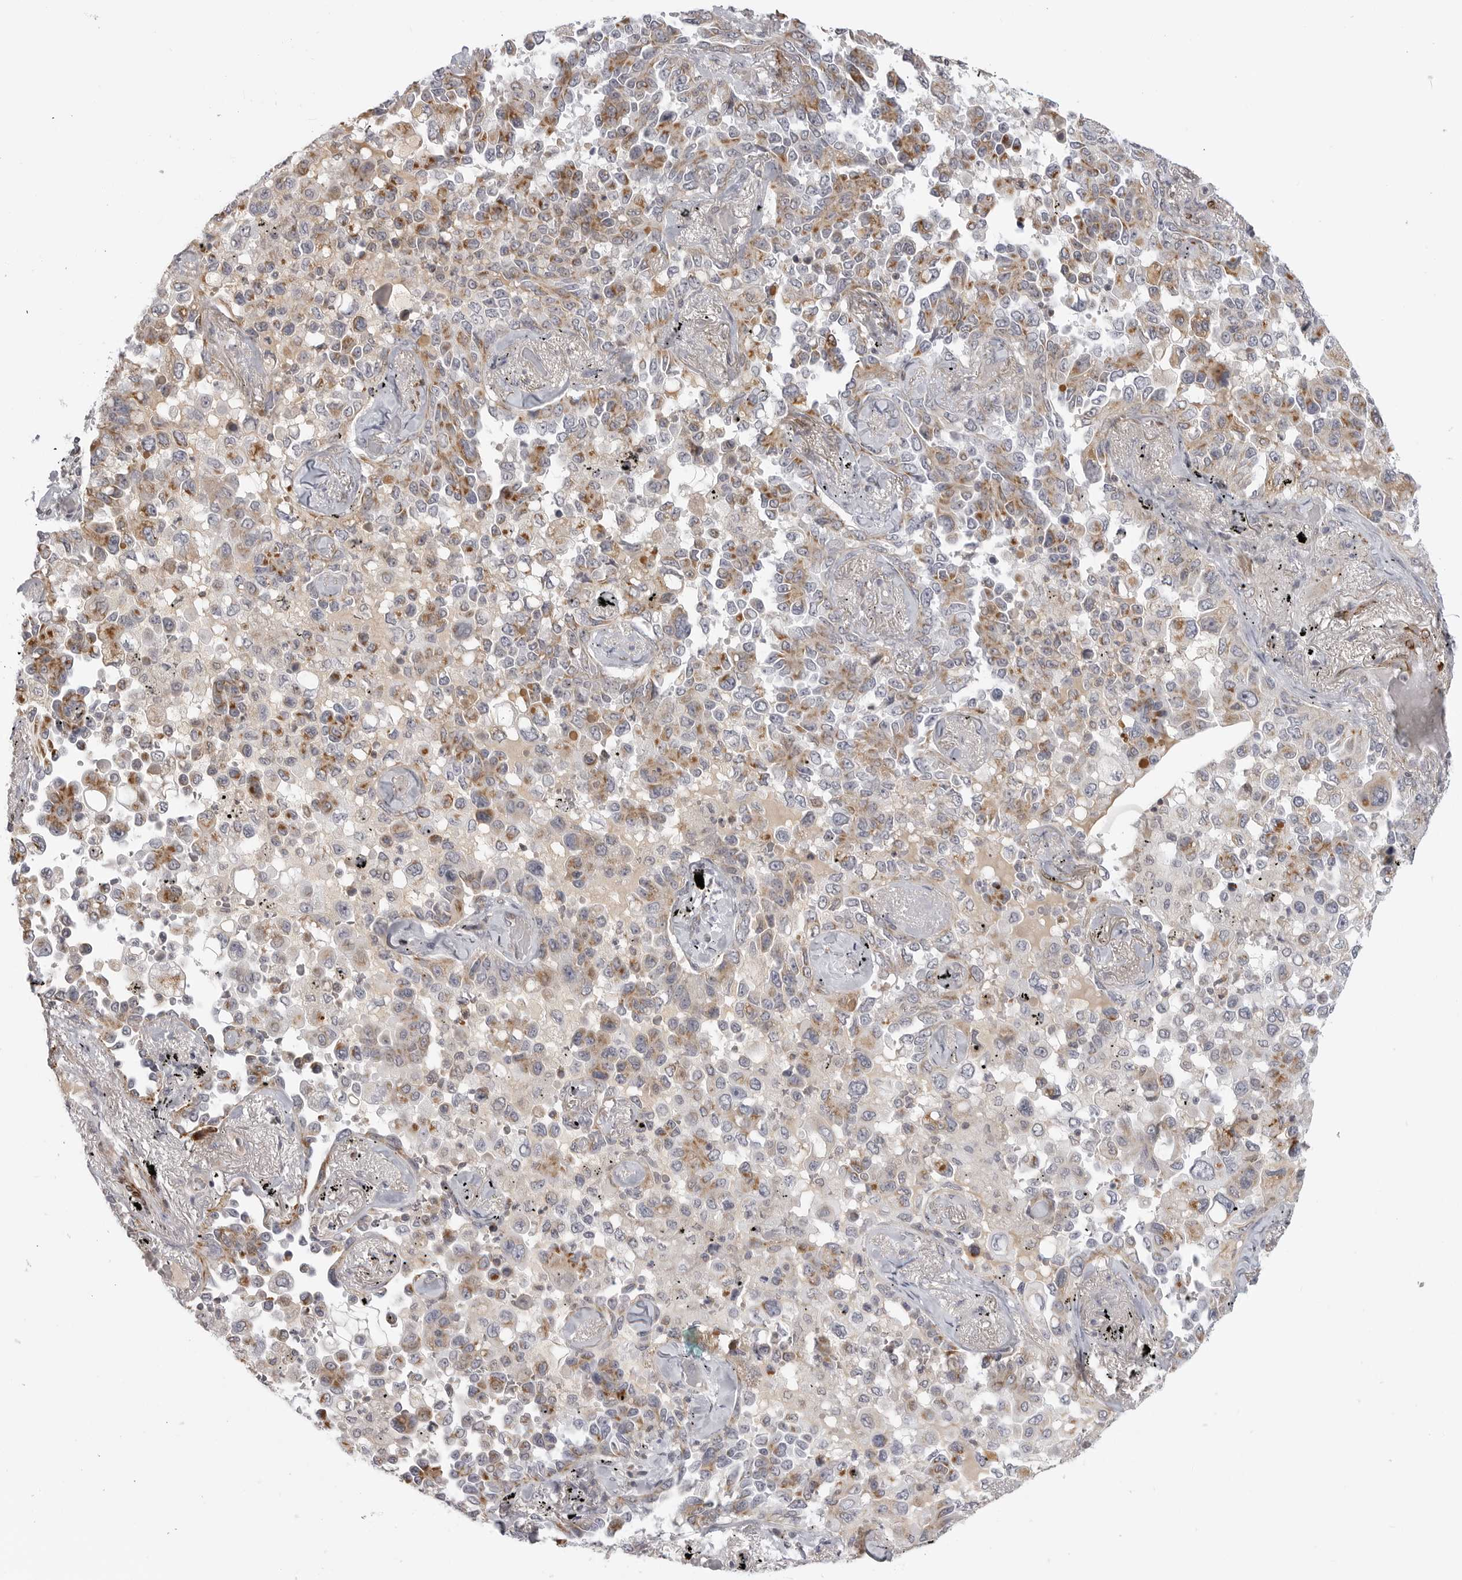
{"staining": {"intensity": "moderate", "quantity": "25%-75%", "location": "cytoplasmic/membranous"}, "tissue": "lung cancer", "cell_type": "Tumor cells", "image_type": "cancer", "snomed": [{"axis": "morphology", "description": "Adenocarcinoma, NOS"}, {"axis": "topography", "description": "Lung"}], "caption": "High-magnification brightfield microscopy of lung cancer stained with DAB (brown) and counterstained with hematoxylin (blue). tumor cells exhibit moderate cytoplasmic/membranous expression is identified in about25%-75% of cells. (DAB (3,3'-diaminobenzidine) IHC with brightfield microscopy, high magnification).", "gene": "MAP7D1", "patient": {"sex": "female", "age": 67}}